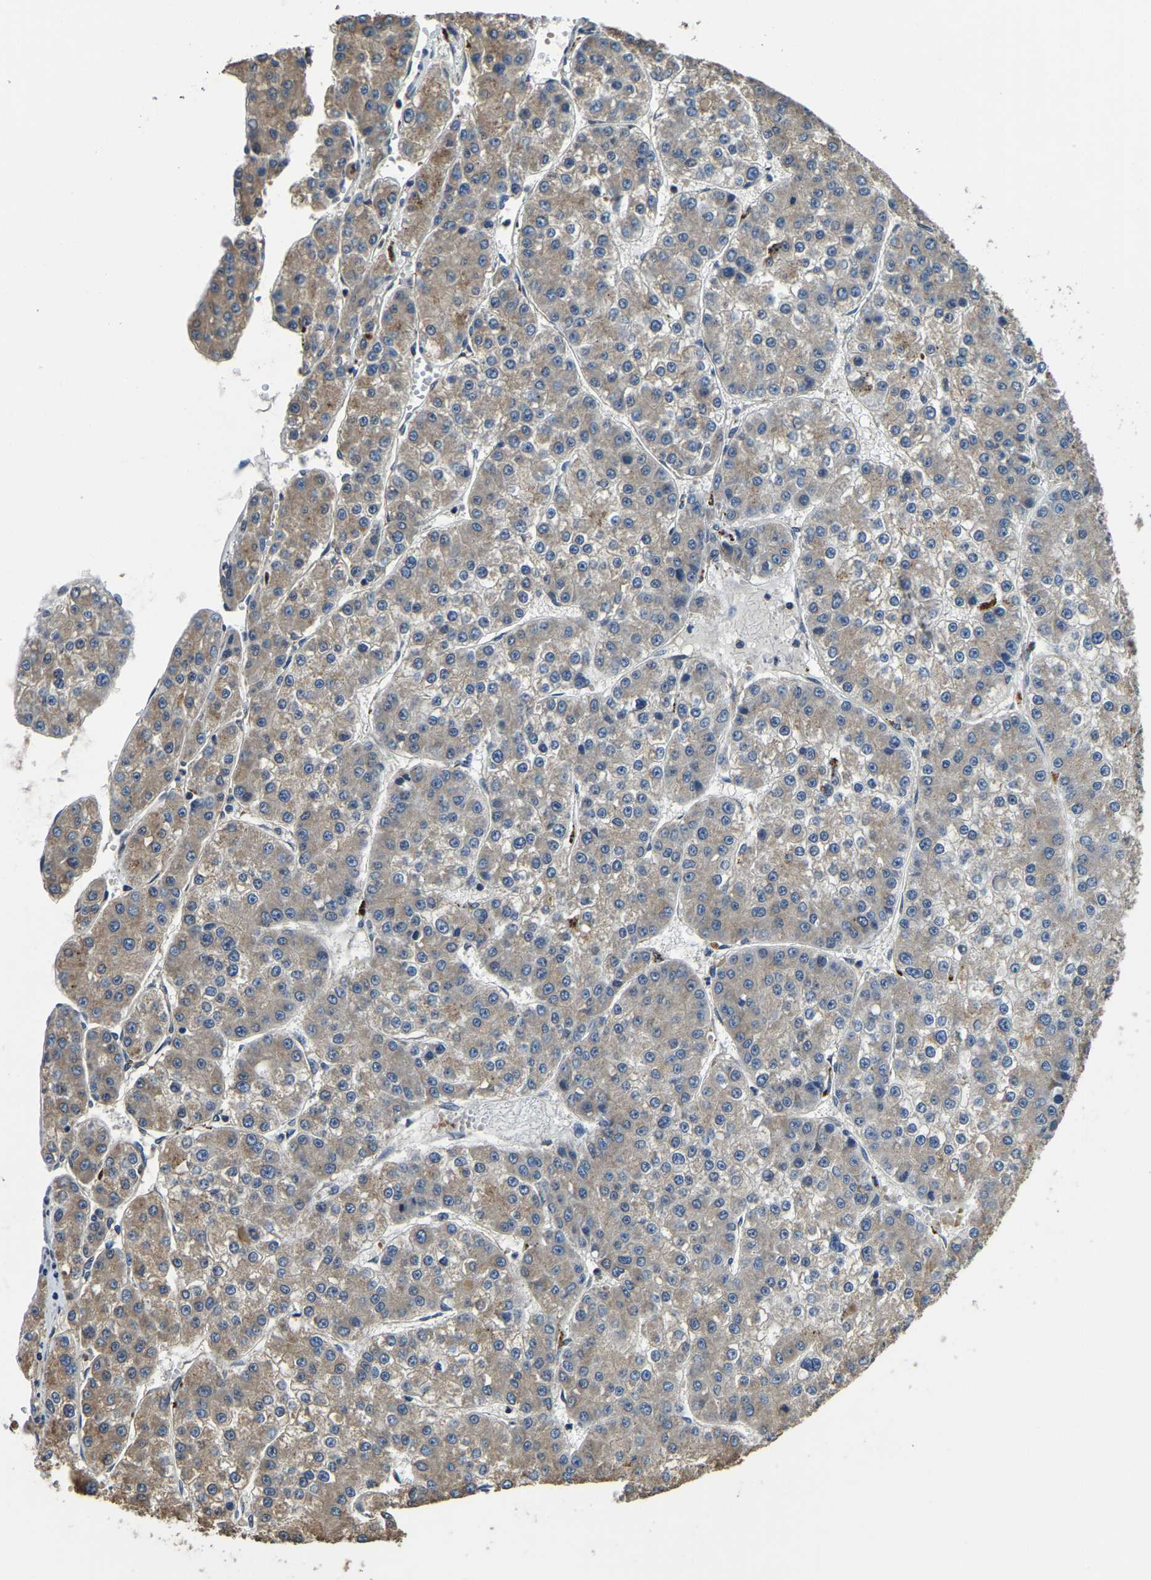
{"staining": {"intensity": "weak", "quantity": ">75%", "location": "cytoplasmic/membranous"}, "tissue": "liver cancer", "cell_type": "Tumor cells", "image_type": "cancer", "snomed": [{"axis": "morphology", "description": "Carcinoma, Hepatocellular, NOS"}, {"axis": "topography", "description": "Liver"}], "caption": "A high-resolution micrograph shows IHC staining of liver cancer (hepatocellular carcinoma), which demonstrates weak cytoplasmic/membranous positivity in about >75% of tumor cells.", "gene": "DFFA", "patient": {"sex": "female", "age": 73}}